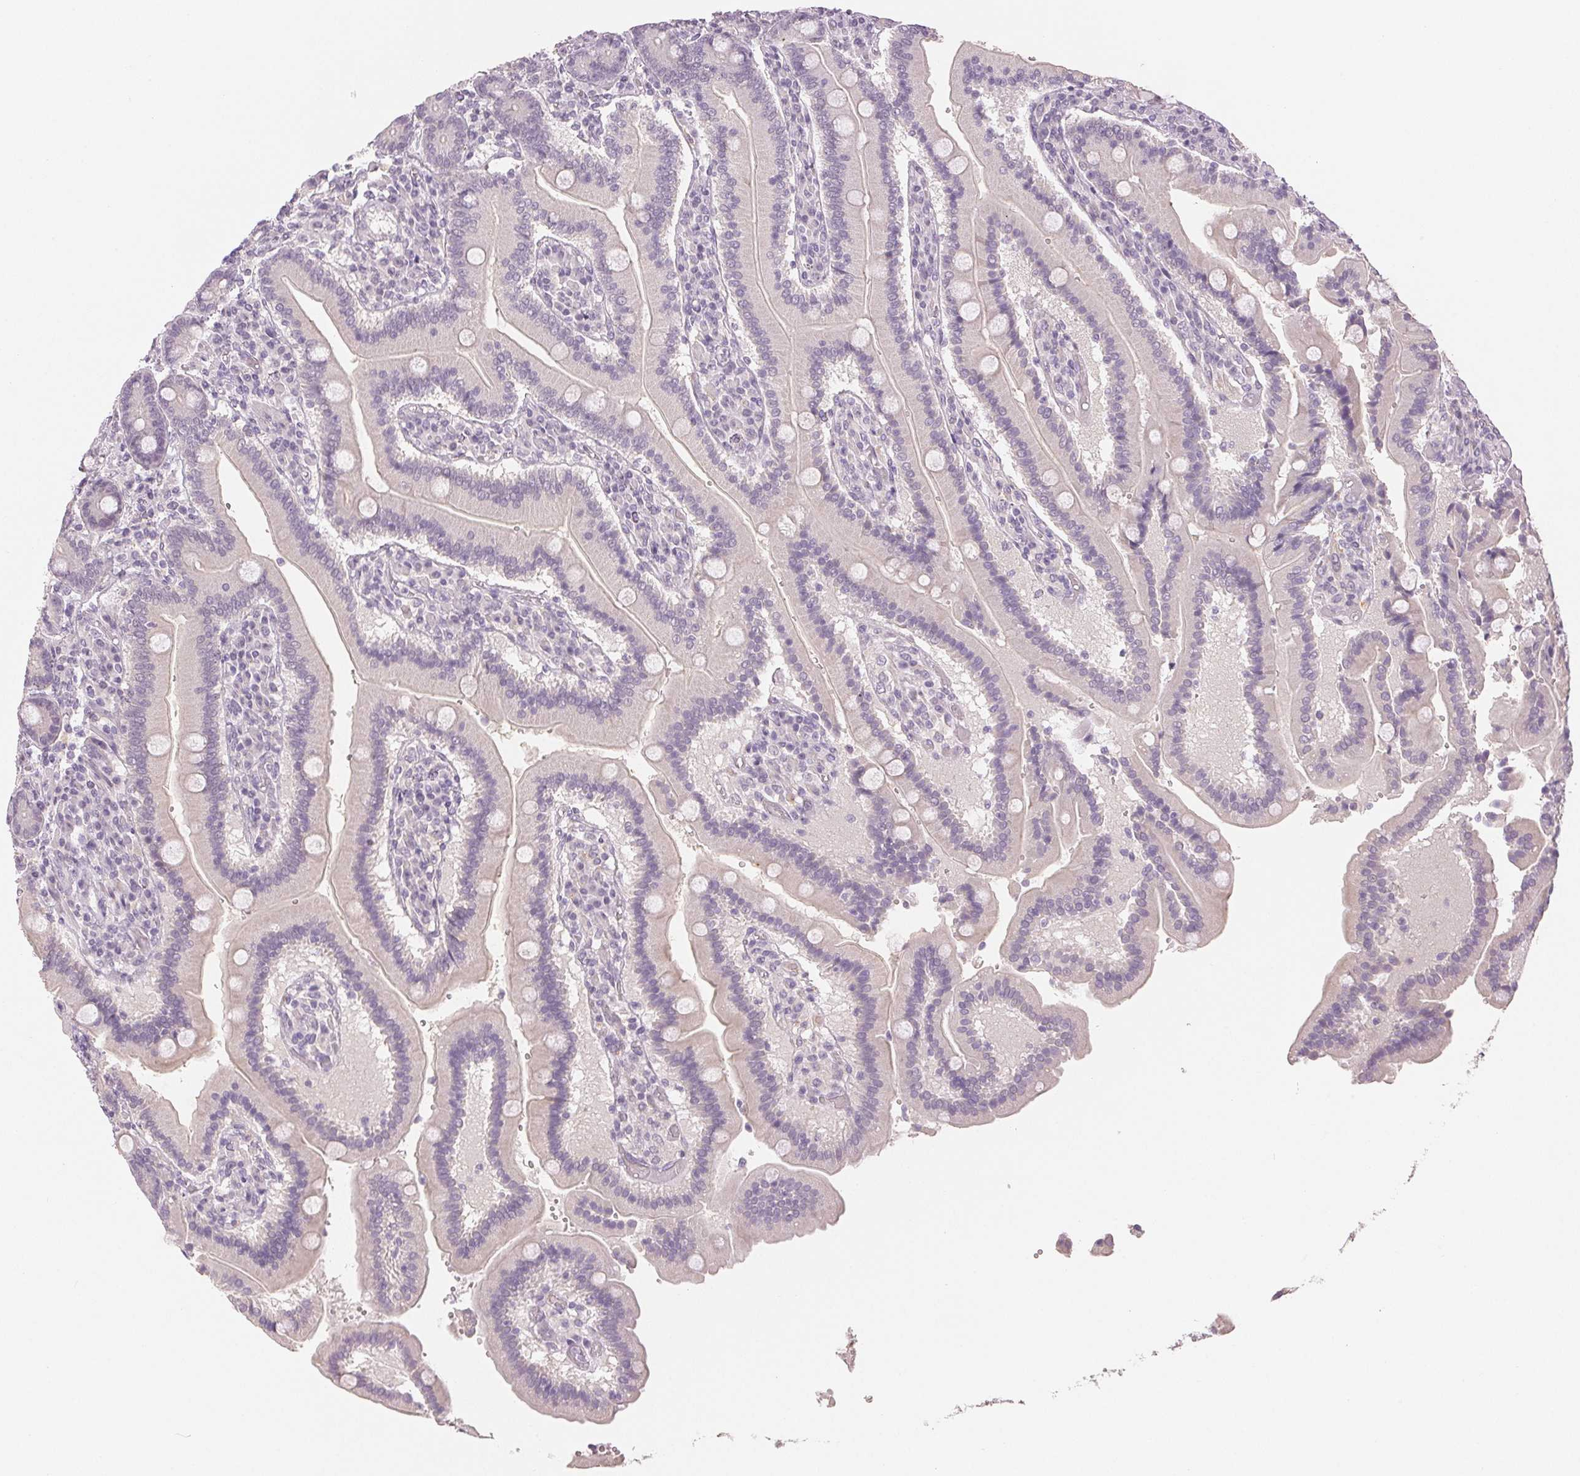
{"staining": {"intensity": "negative", "quantity": "none", "location": "none"}, "tissue": "duodenum", "cell_type": "Glandular cells", "image_type": "normal", "snomed": [{"axis": "morphology", "description": "Normal tissue, NOS"}, {"axis": "topography", "description": "Duodenum"}], "caption": "The image shows no significant positivity in glandular cells of duodenum. The staining was performed using DAB to visualize the protein expression in brown, while the nuclei were stained in blue with hematoxylin (Magnification: 20x).", "gene": "MAP1LC3A", "patient": {"sex": "female", "age": 62}}